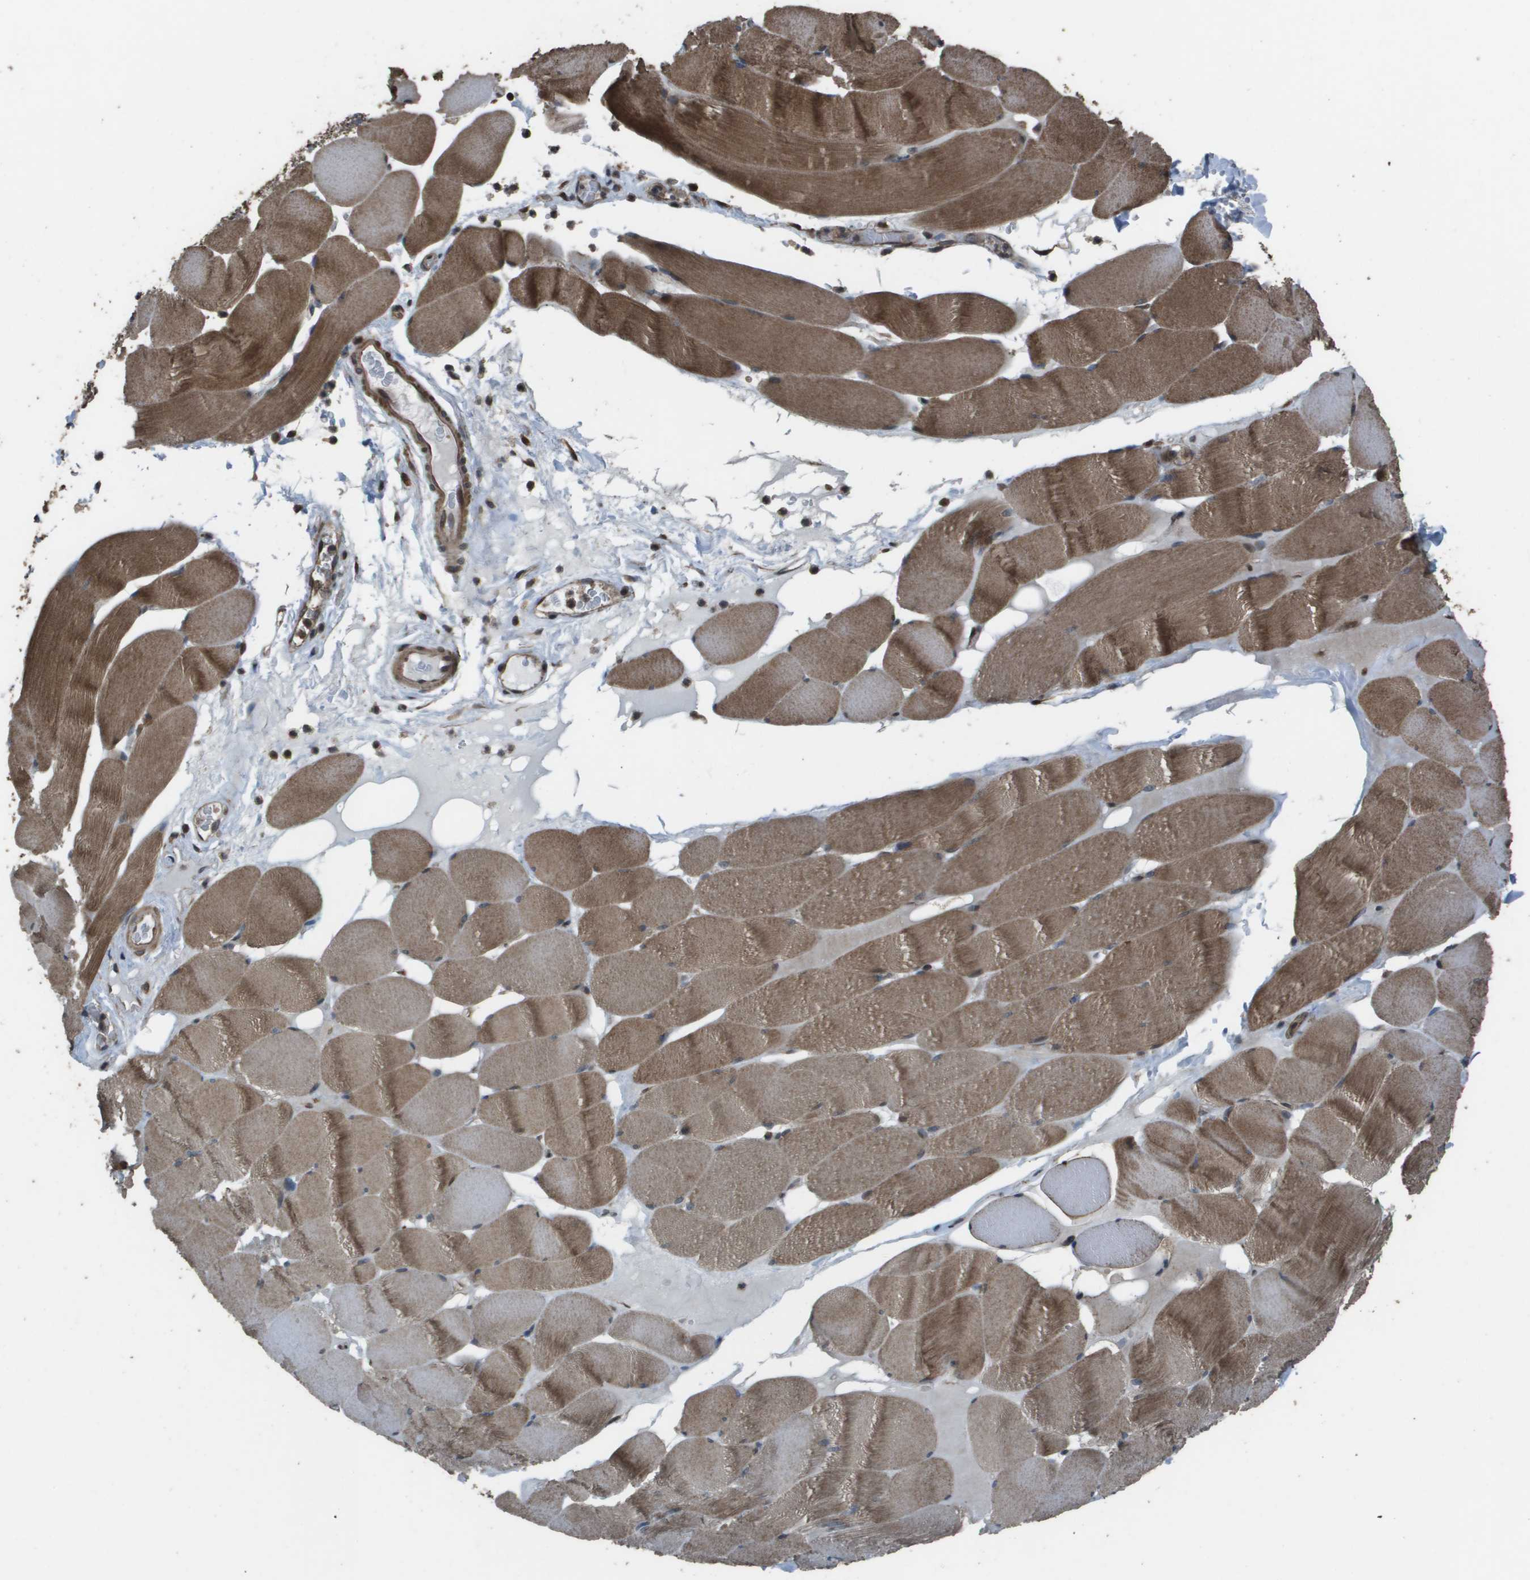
{"staining": {"intensity": "moderate", "quantity": ">75%", "location": "cytoplasmic/membranous"}, "tissue": "skeletal muscle", "cell_type": "Myocytes", "image_type": "normal", "snomed": [{"axis": "morphology", "description": "Normal tissue, NOS"}, {"axis": "topography", "description": "Skeletal muscle"}], "caption": "Immunohistochemical staining of benign skeletal muscle exhibits medium levels of moderate cytoplasmic/membranous positivity in about >75% of myocytes. Nuclei are stained in blue.", "gene": "FIG4", "patient": {"sex": "male", "age": 62}}